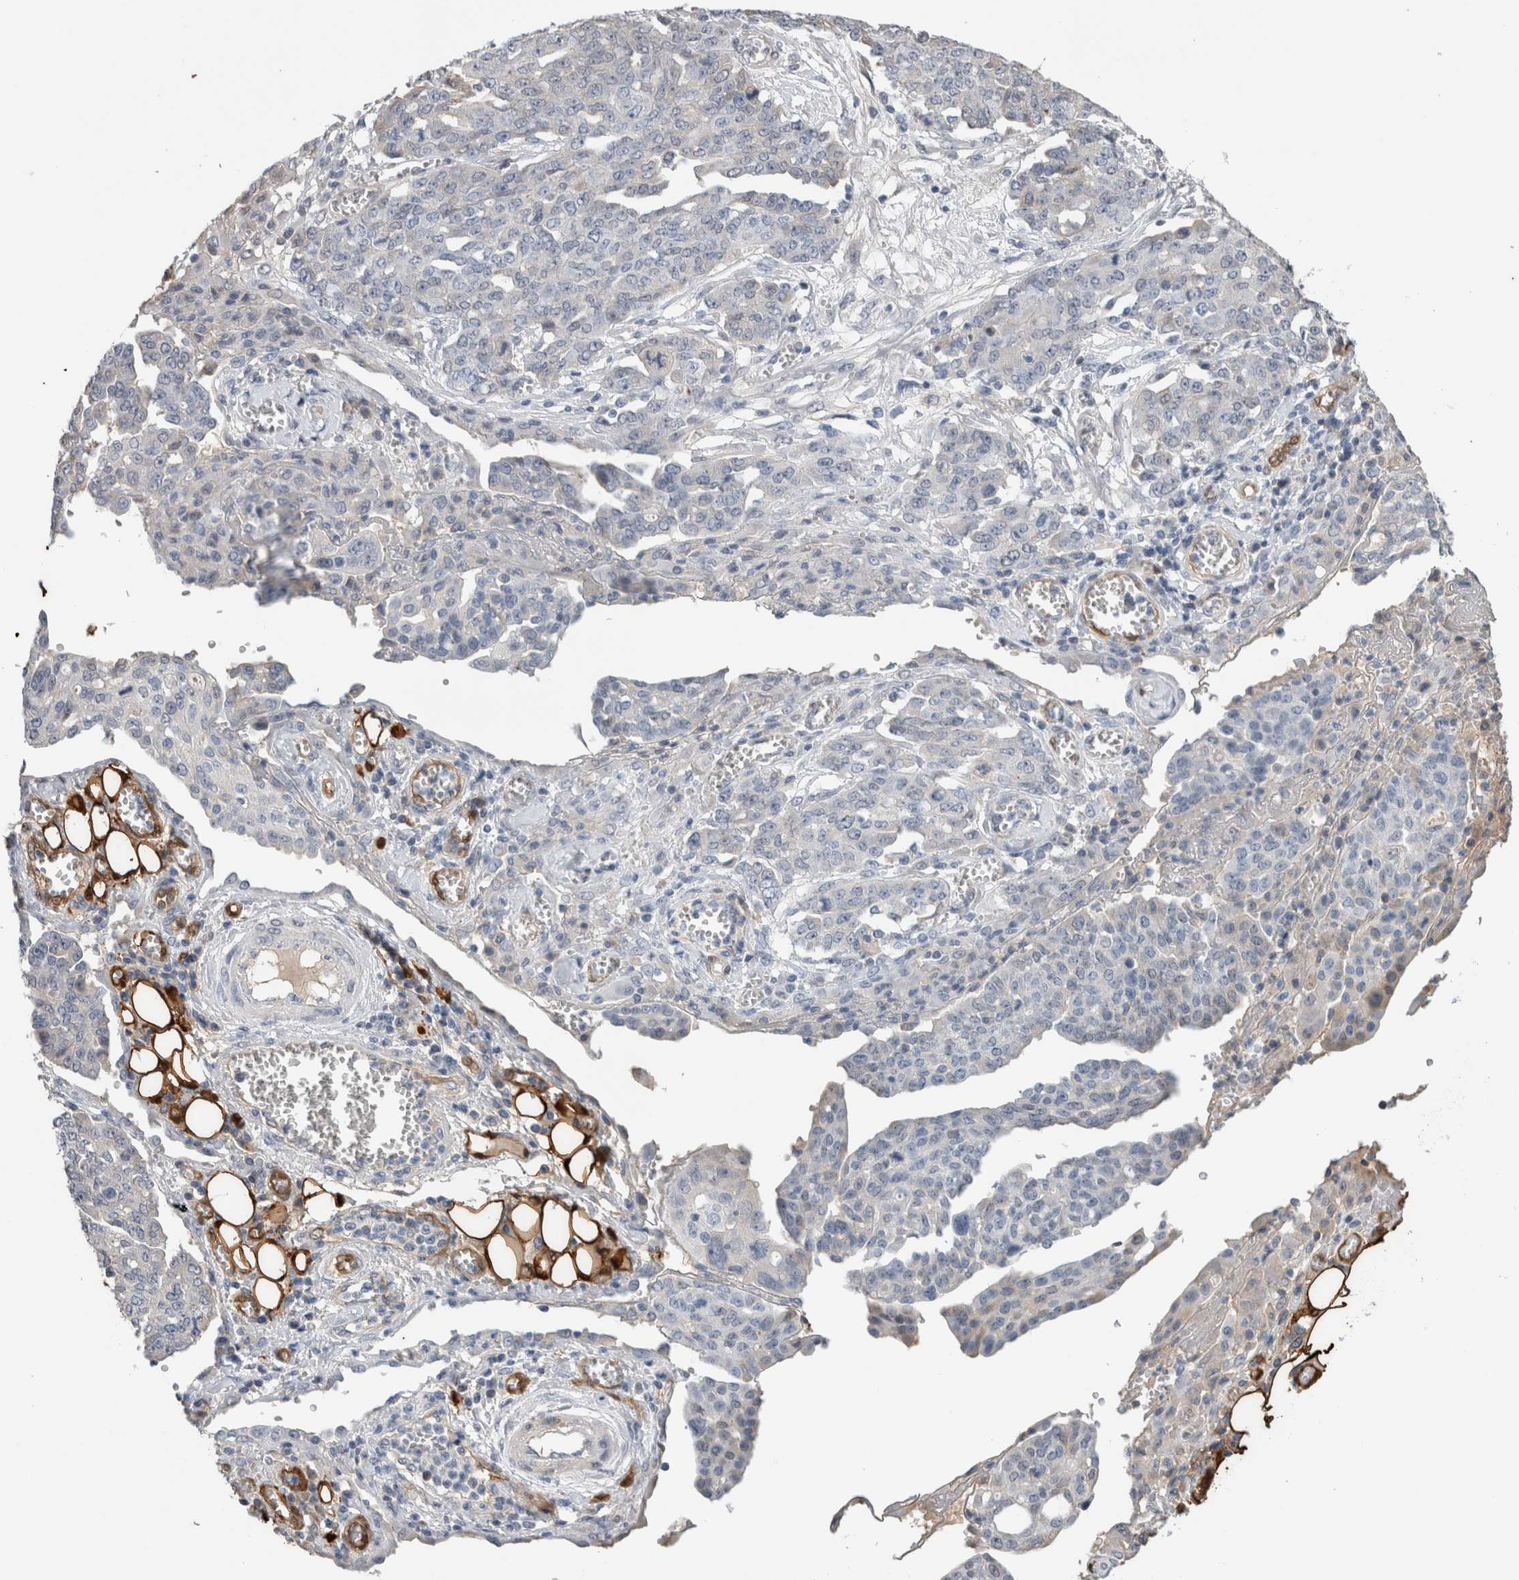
{"staining": {"intensity": "negative", "quantity": "none", "location": "none"}, "tissue": "ovarian cancer", "cell_type": "Tumor cells", "image_type": "cancer", "snomed": [{"axis": "morphology", "description": "Cystadenocarcinoma, serous, NOS"}, {"axis": "topography", "description": "Soft tissue"}, {"axis": "topography", "description": "Ovary"}], "caption": "Immunohistochemical staining of human ovarian cancer reveals no significant positivity in tumor cells.", "gene": "FABP4", "patient": {"sex": "female", "age": 57}}